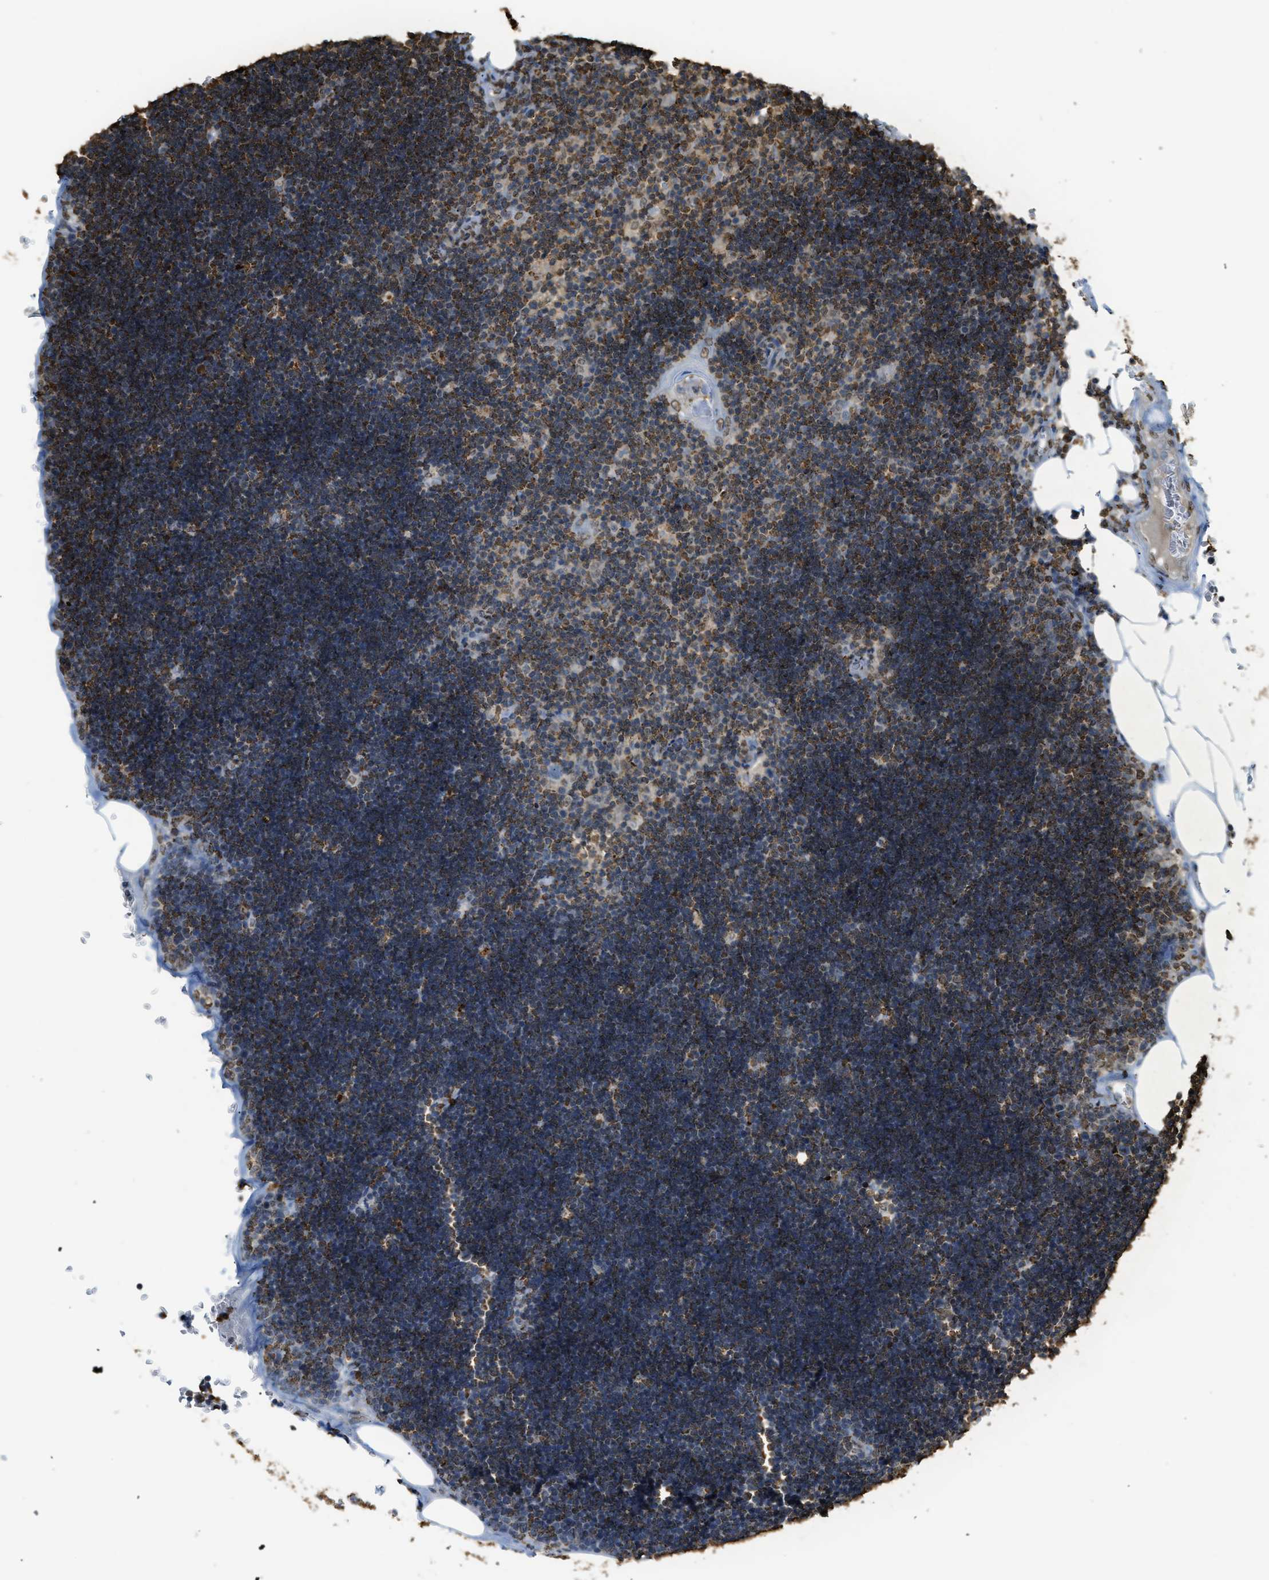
{"staining": {"intensity": "moderate", "quantity": "25%-75%", "location": "nuclear"}, "tissue": "lymph node", "cell_type": "Germinal center cells", "image_type": "normal", "snomed": [{"axis": "morphology", "description": "Normal tissue, NOS"}, {"axis": "topography", "description": "Lymph node"}], "caption": "Protein positivity by IHC demonstrates moderate nuclear staining in approximately 25%-75% of germinal center cells in benign lymph node.", "gene": "NR5A2", "patient": {"sex": "male", "age": 33}}